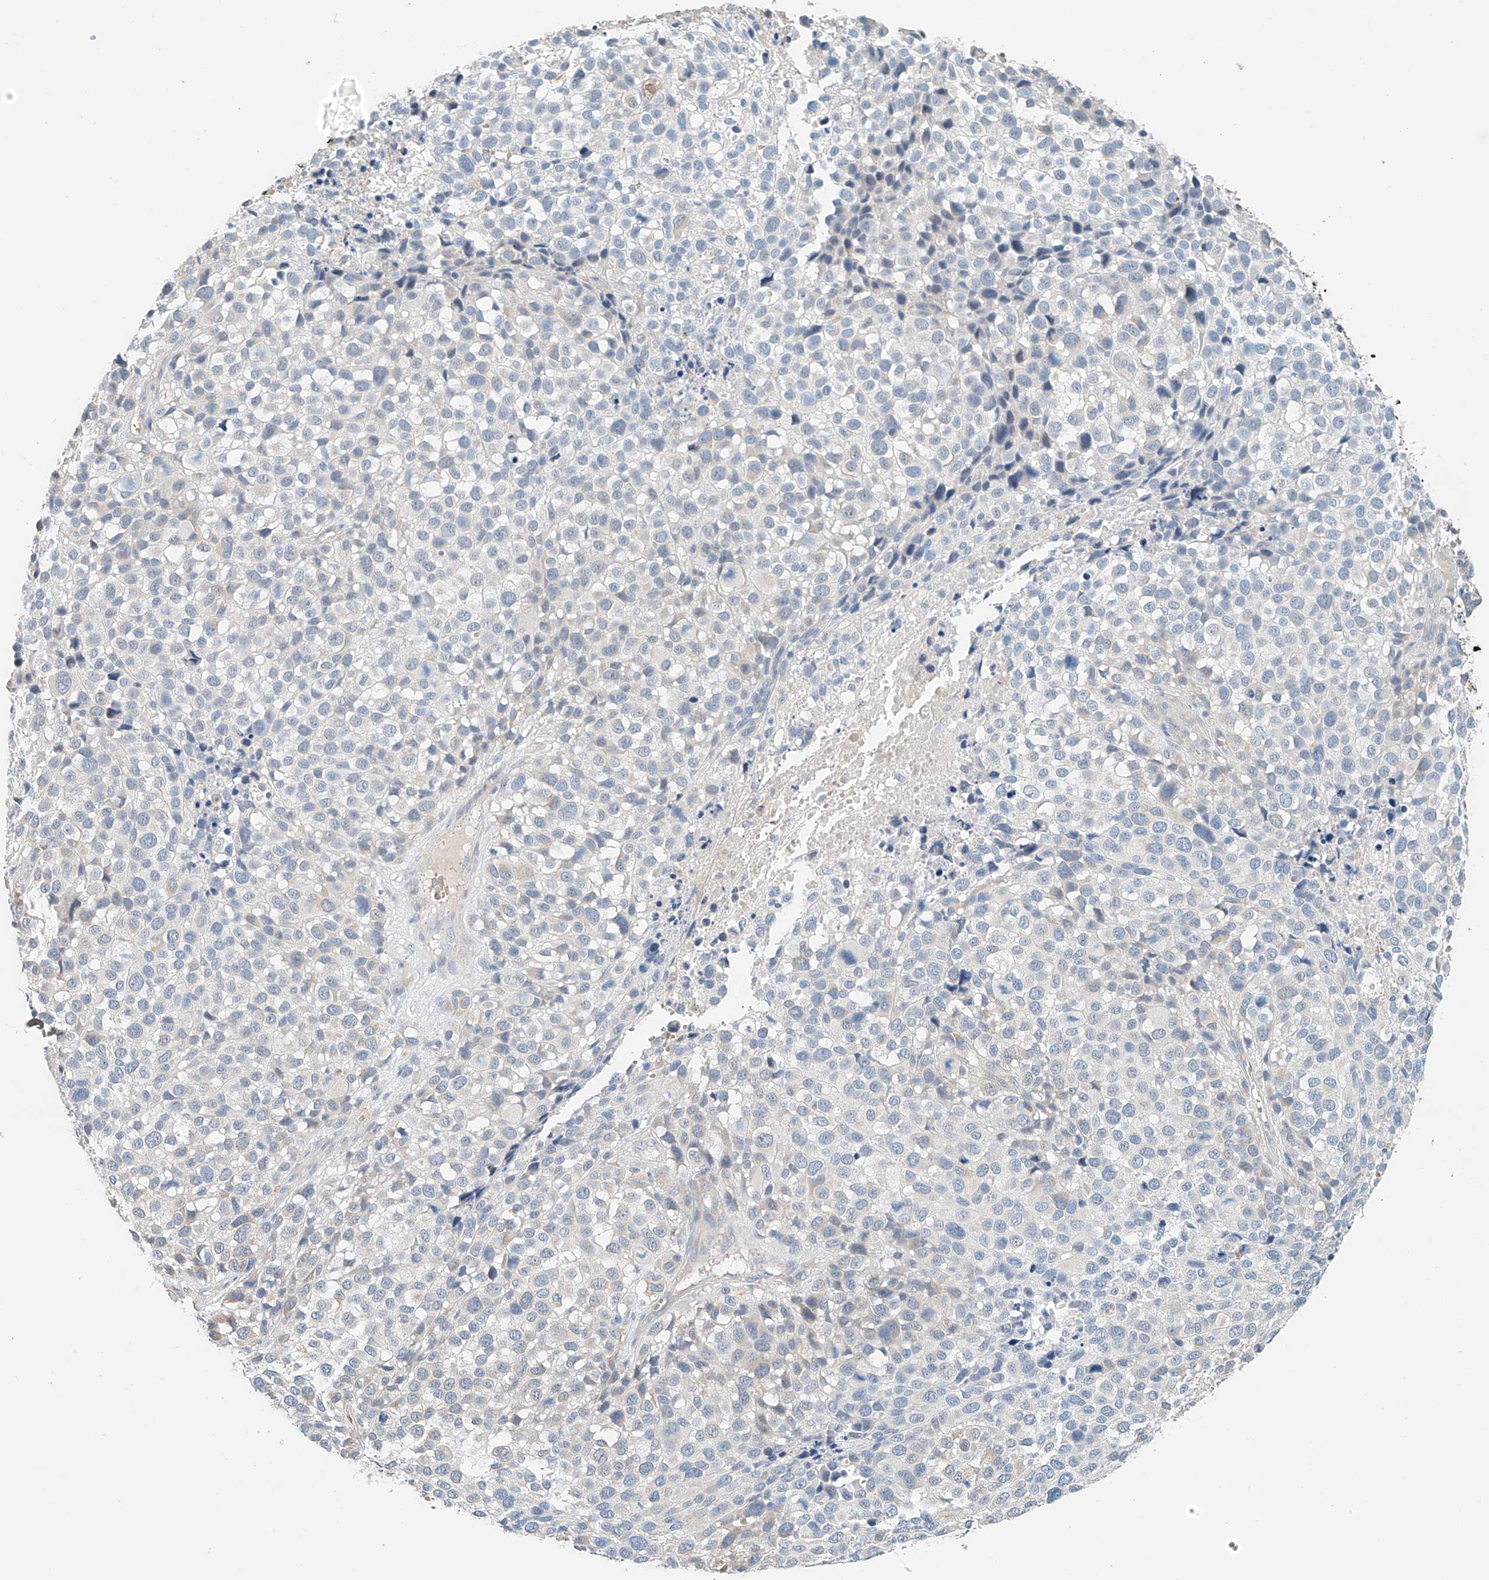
{"staining": {"intensity": "negative", "quantity": "none", "location": "none"}, "tissue": "melanoma", "cell_type": "Tumor cells", "image_type": "cancer", "snomed": [{"axis": "morphology", "description": "Malignant melanoma, NOS"}, {"axis": "topography", "description": "Skin of trunk"}], "caption": "Malignant melanoma was stained to show a protein in brown. There is no significant expression in tumor cells. (Brightfield microscopy of DAB IHC at high magnification).", "gene": "RCAN3", "patient": {"sex": "male", "age": 71}}